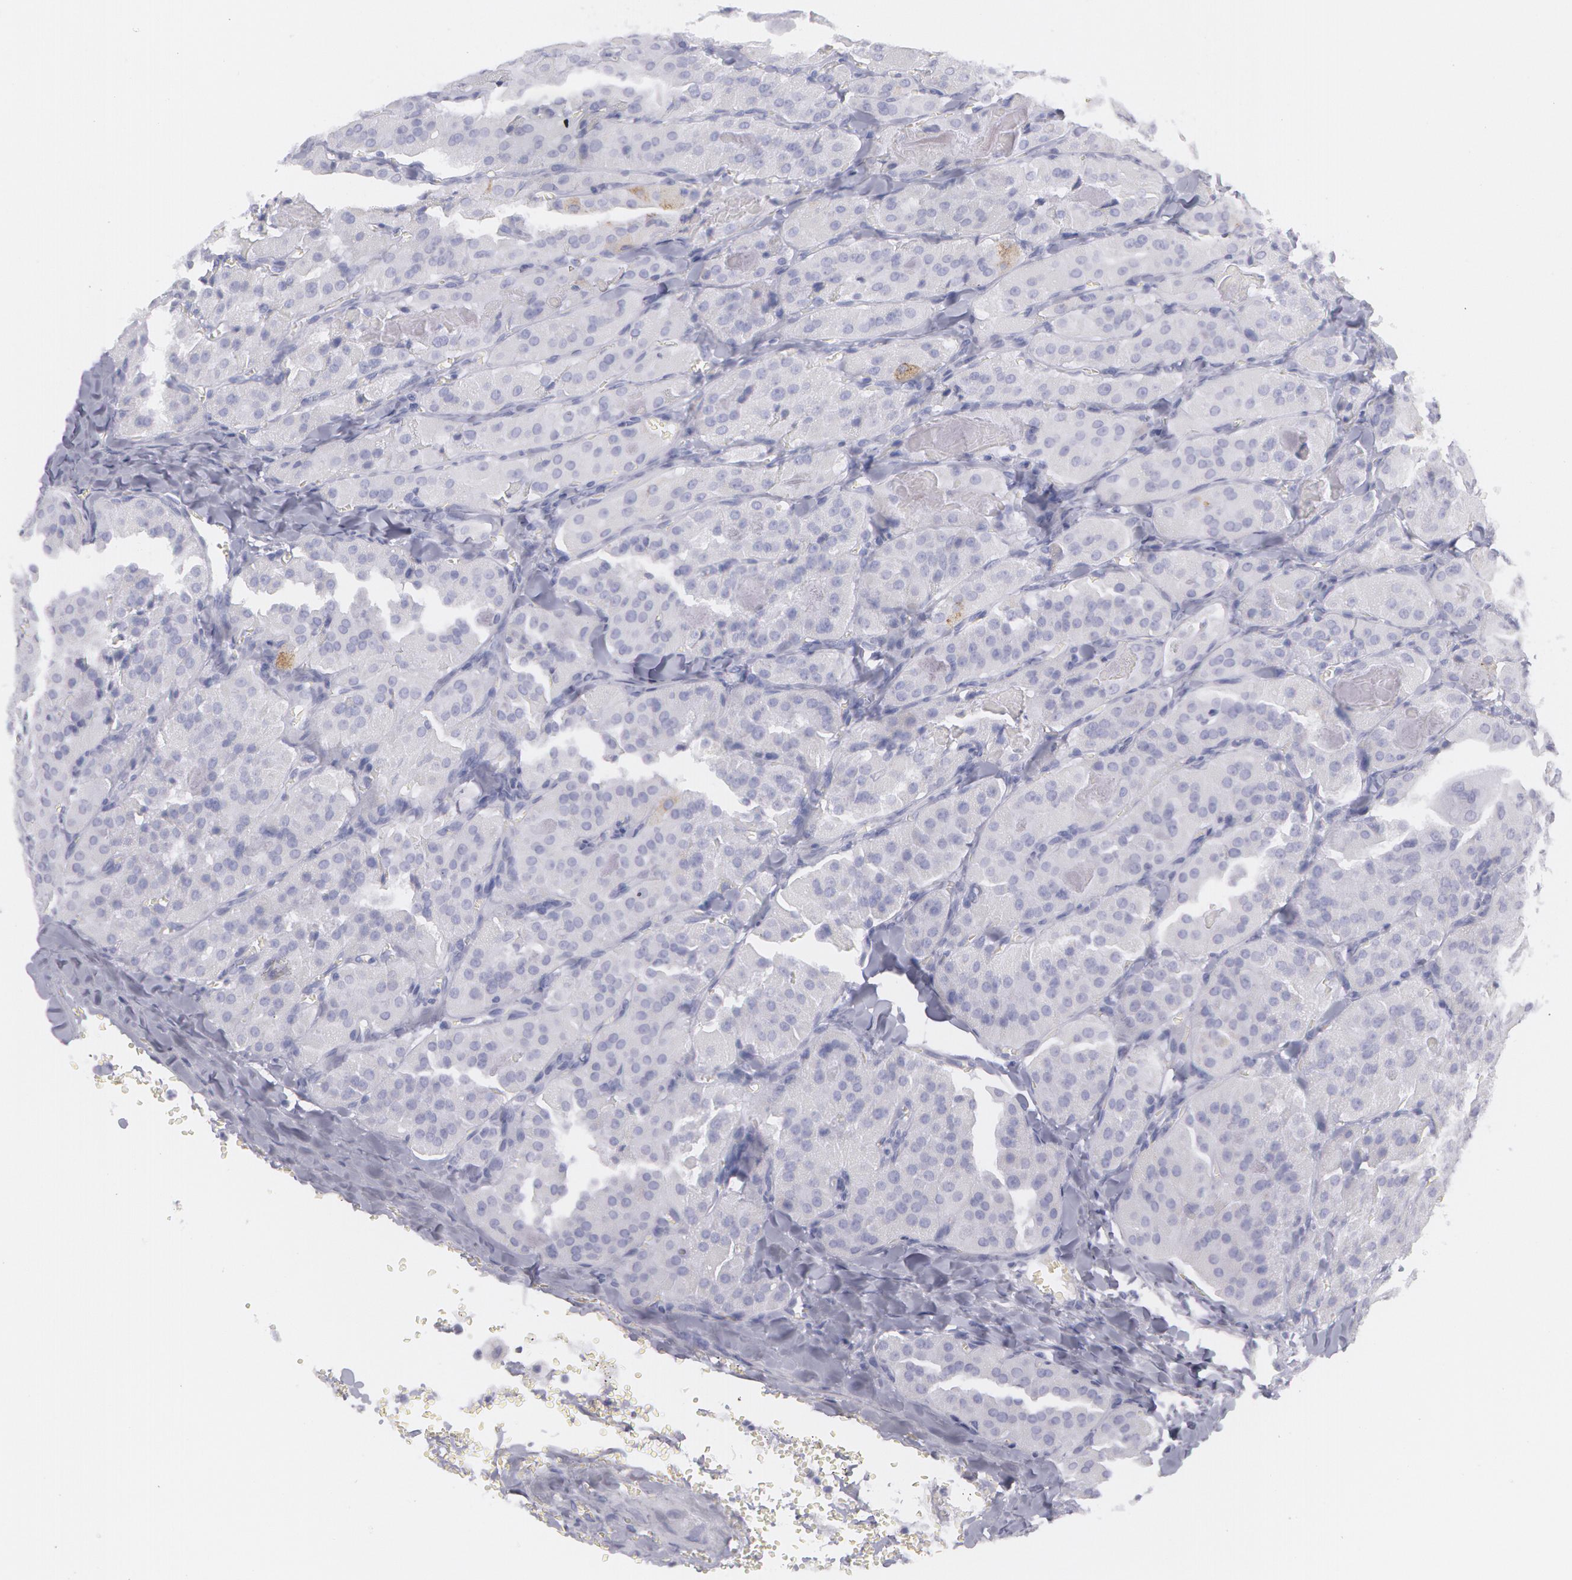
{"staining": {"intensity": "negative", "quantity": "none", "location": "none"}, "tissue": "thyroid cancer", "cell_type": "Tumor cells", "image_type": "cancer", "snomed": [{"axis": "morphology", "description": "Carcinoma, NOS"}, {"axis": "topography", "description": "Thyroid gland"}], "caption": "Thyroid carcinoma was stained to show a protein in brown. There is no significant positivity in tumor cells.", "gene": "AMACR", "patient": {"sex": "male", "age": 76}}